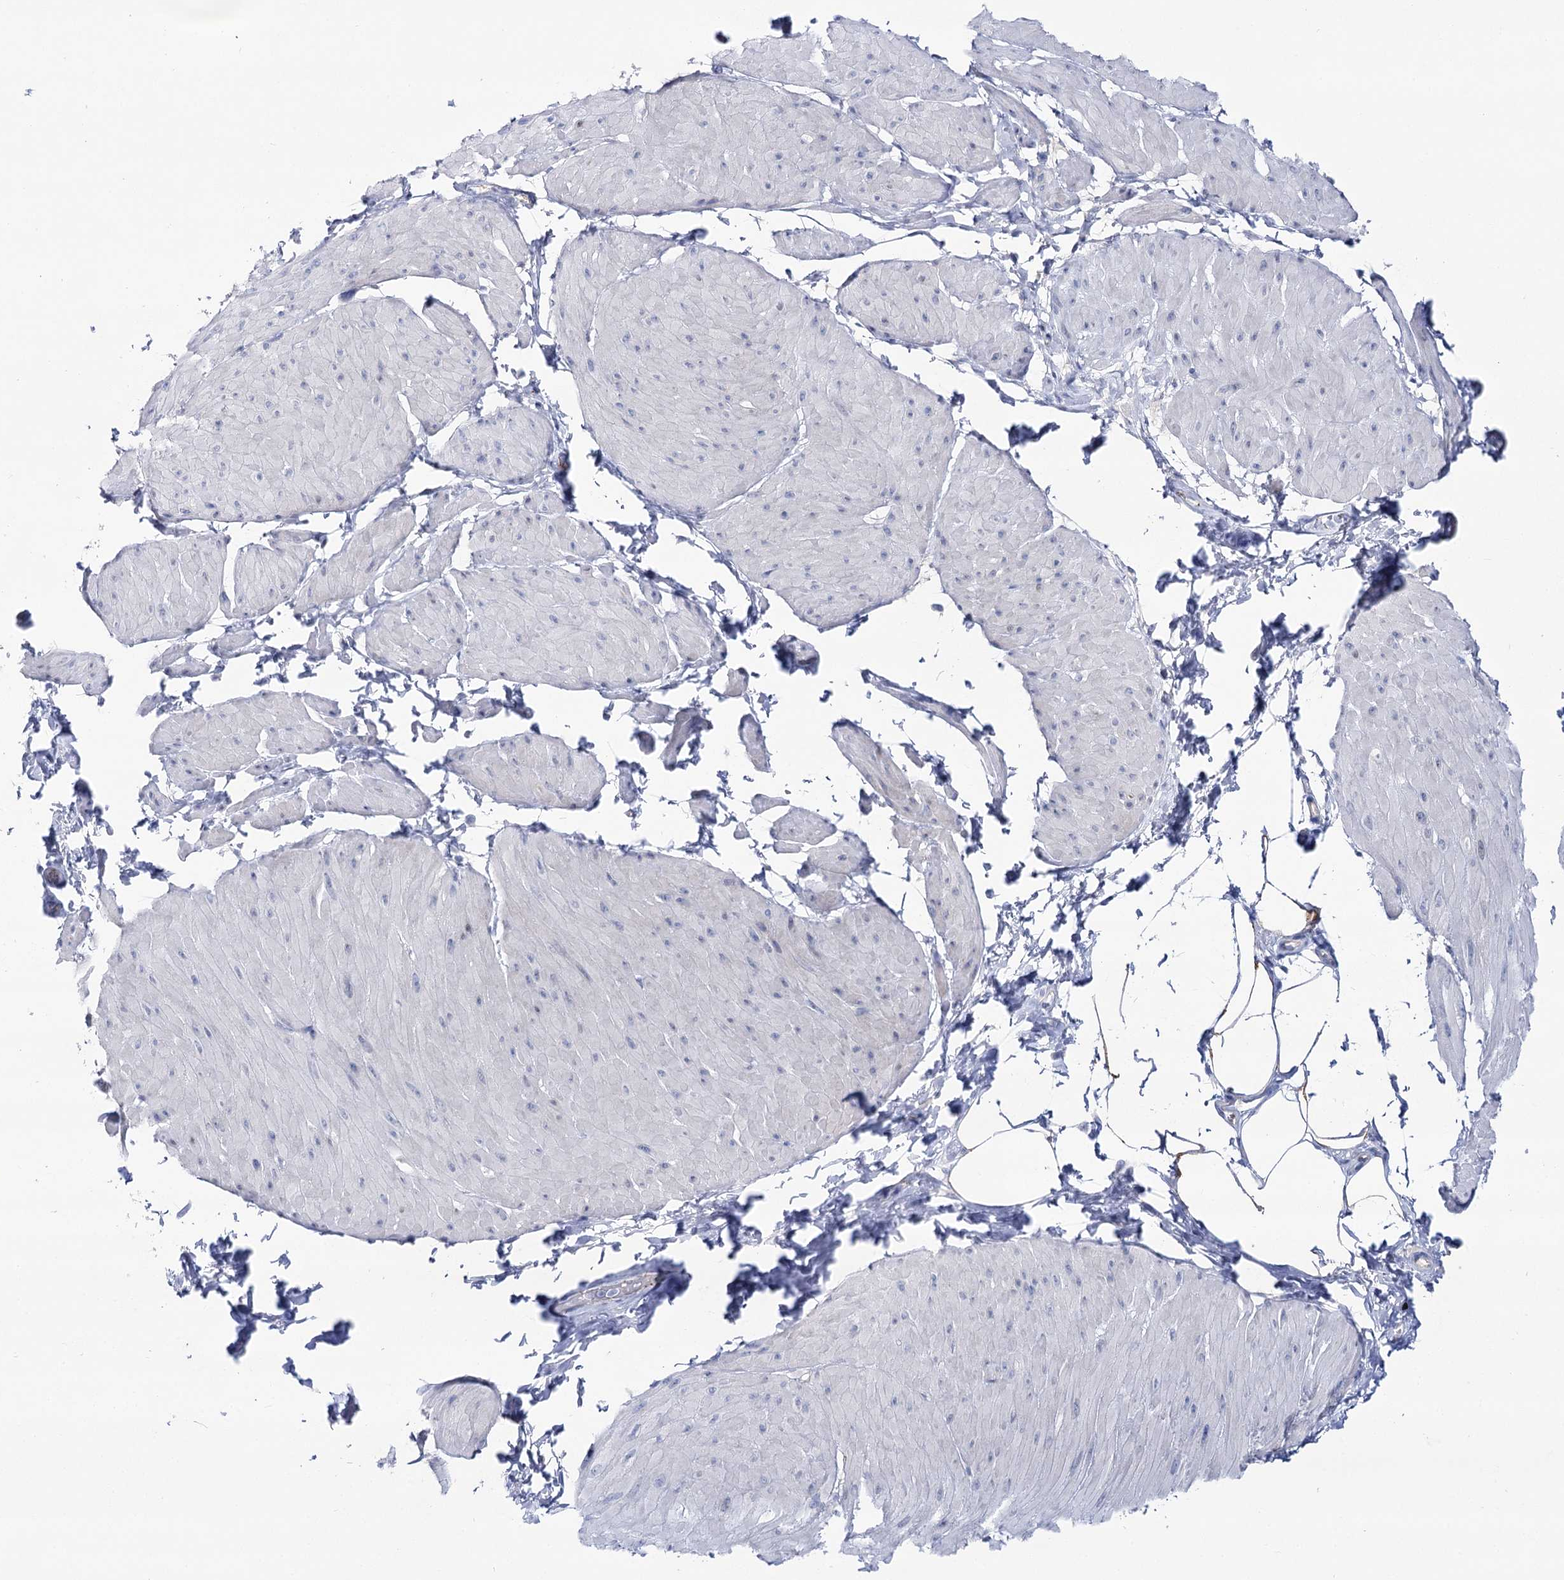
{"staining": {"intensity": "negative", "quantity": "none", "location": "none"}, "tissue": "smooth muscle", "cell_type": "Smooth muscle cells", "image_type": "normal", "snomed": [{"axis": "morphology", "description": "Urothelial carcinoma, High grade"}, {"axis": "topography", "description": "Urinary bladder"}], "caption": "This micrograph is of unremarkable smooth muscle stained with IHC to label a protein in brown with the nuclei are counter-stained blue. There is no staining in smooth muscle cells.", "gene": "NRAP", "patient": {"sex": "male", "age": 46}}